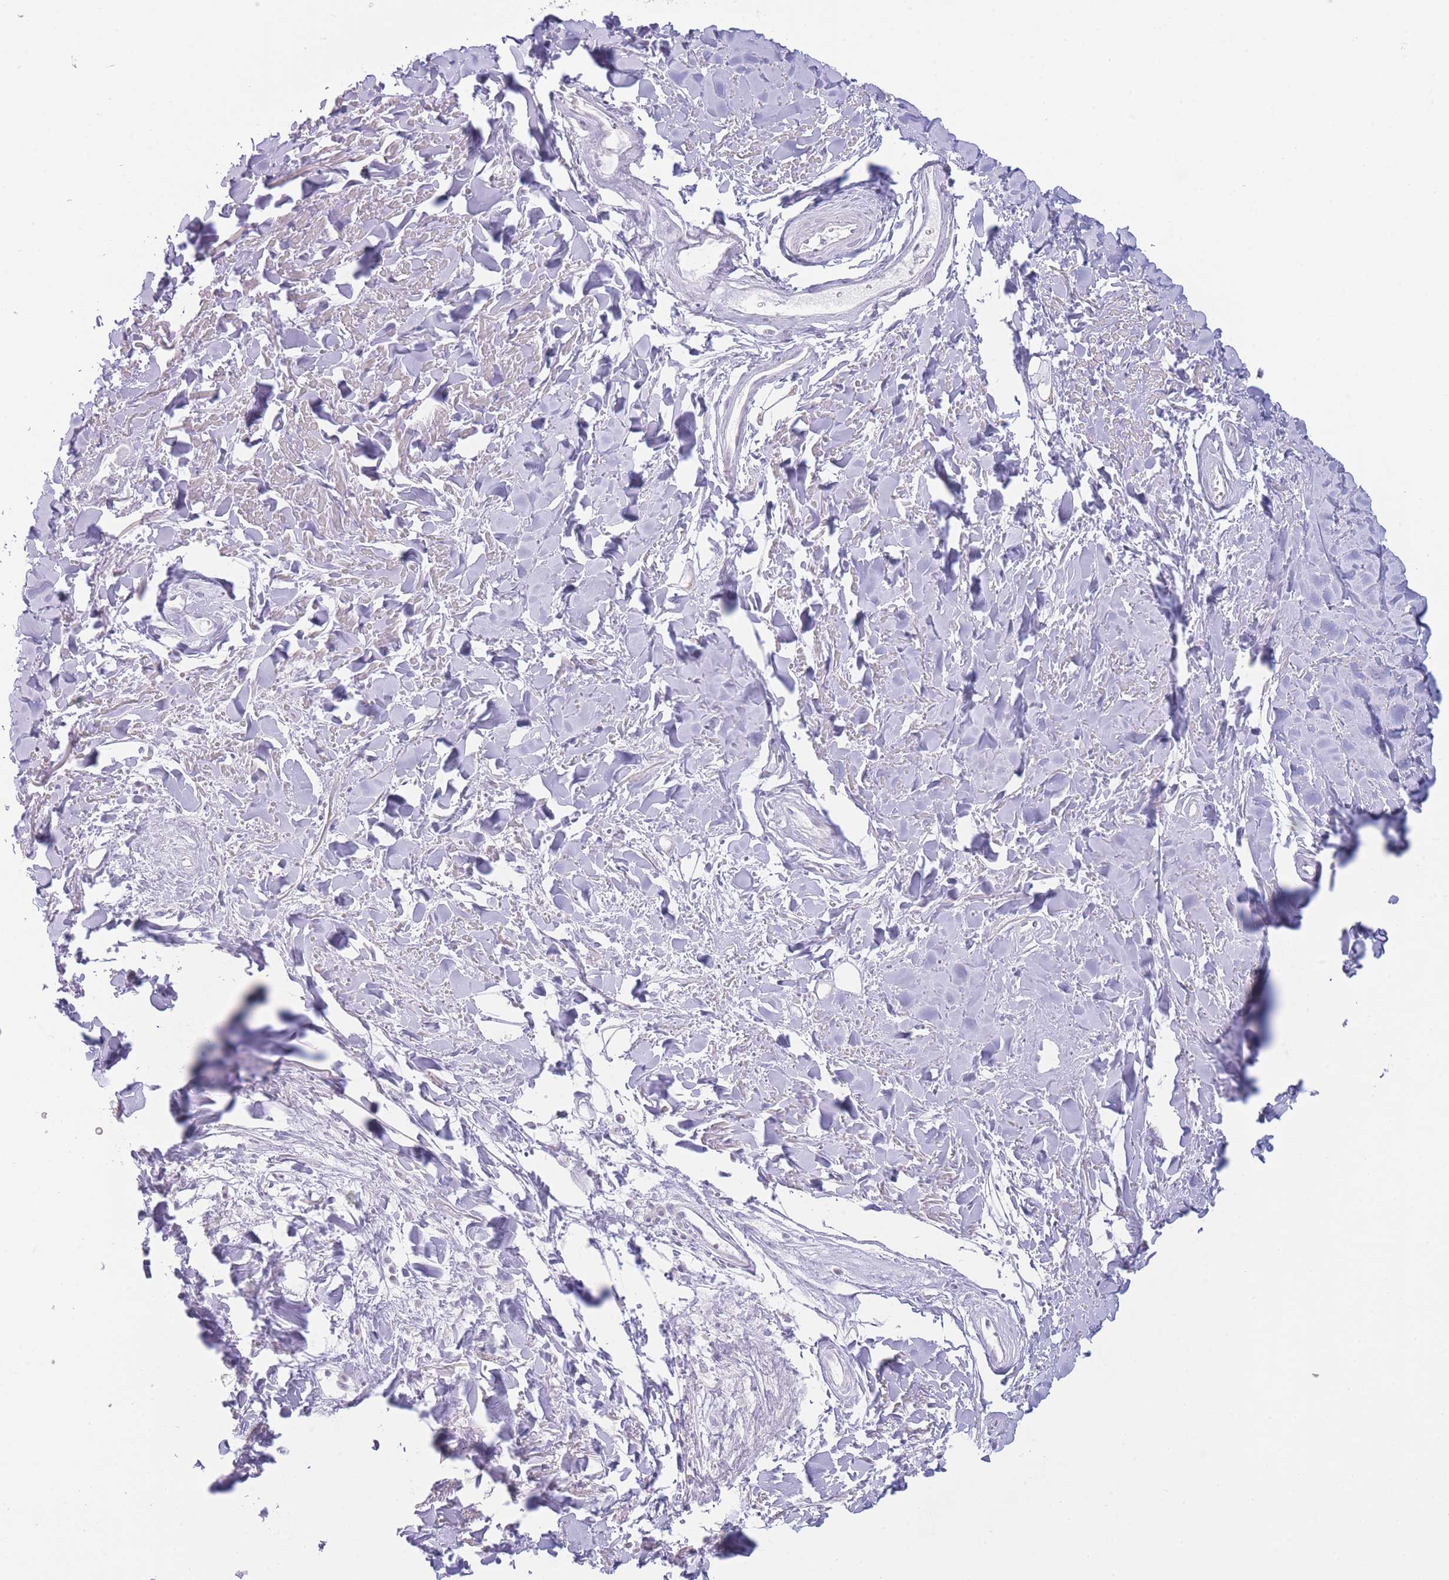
{"staining": {"intensity": "negative", "quantity": "none", "location": "none"}, "tissue": "soft tissue", "cell_type": "Chondrocytes", "image_type": "normal", "snomed": [{"axis": "morphology", "description": "Normal tissue, NOS"}, {"axis": "topography", "description": "Cartilage tissue"}], "caption": "Immunohistochemistry photomicrograph of unremarkable soft tissue: soft tissue stained with DAB (3,3'-diaminobenzidine) demonstrates no significant protein positivity in chondrocytes.", "gene": "SLC25A42", "patient": {"sex": "male", "age": 57}}